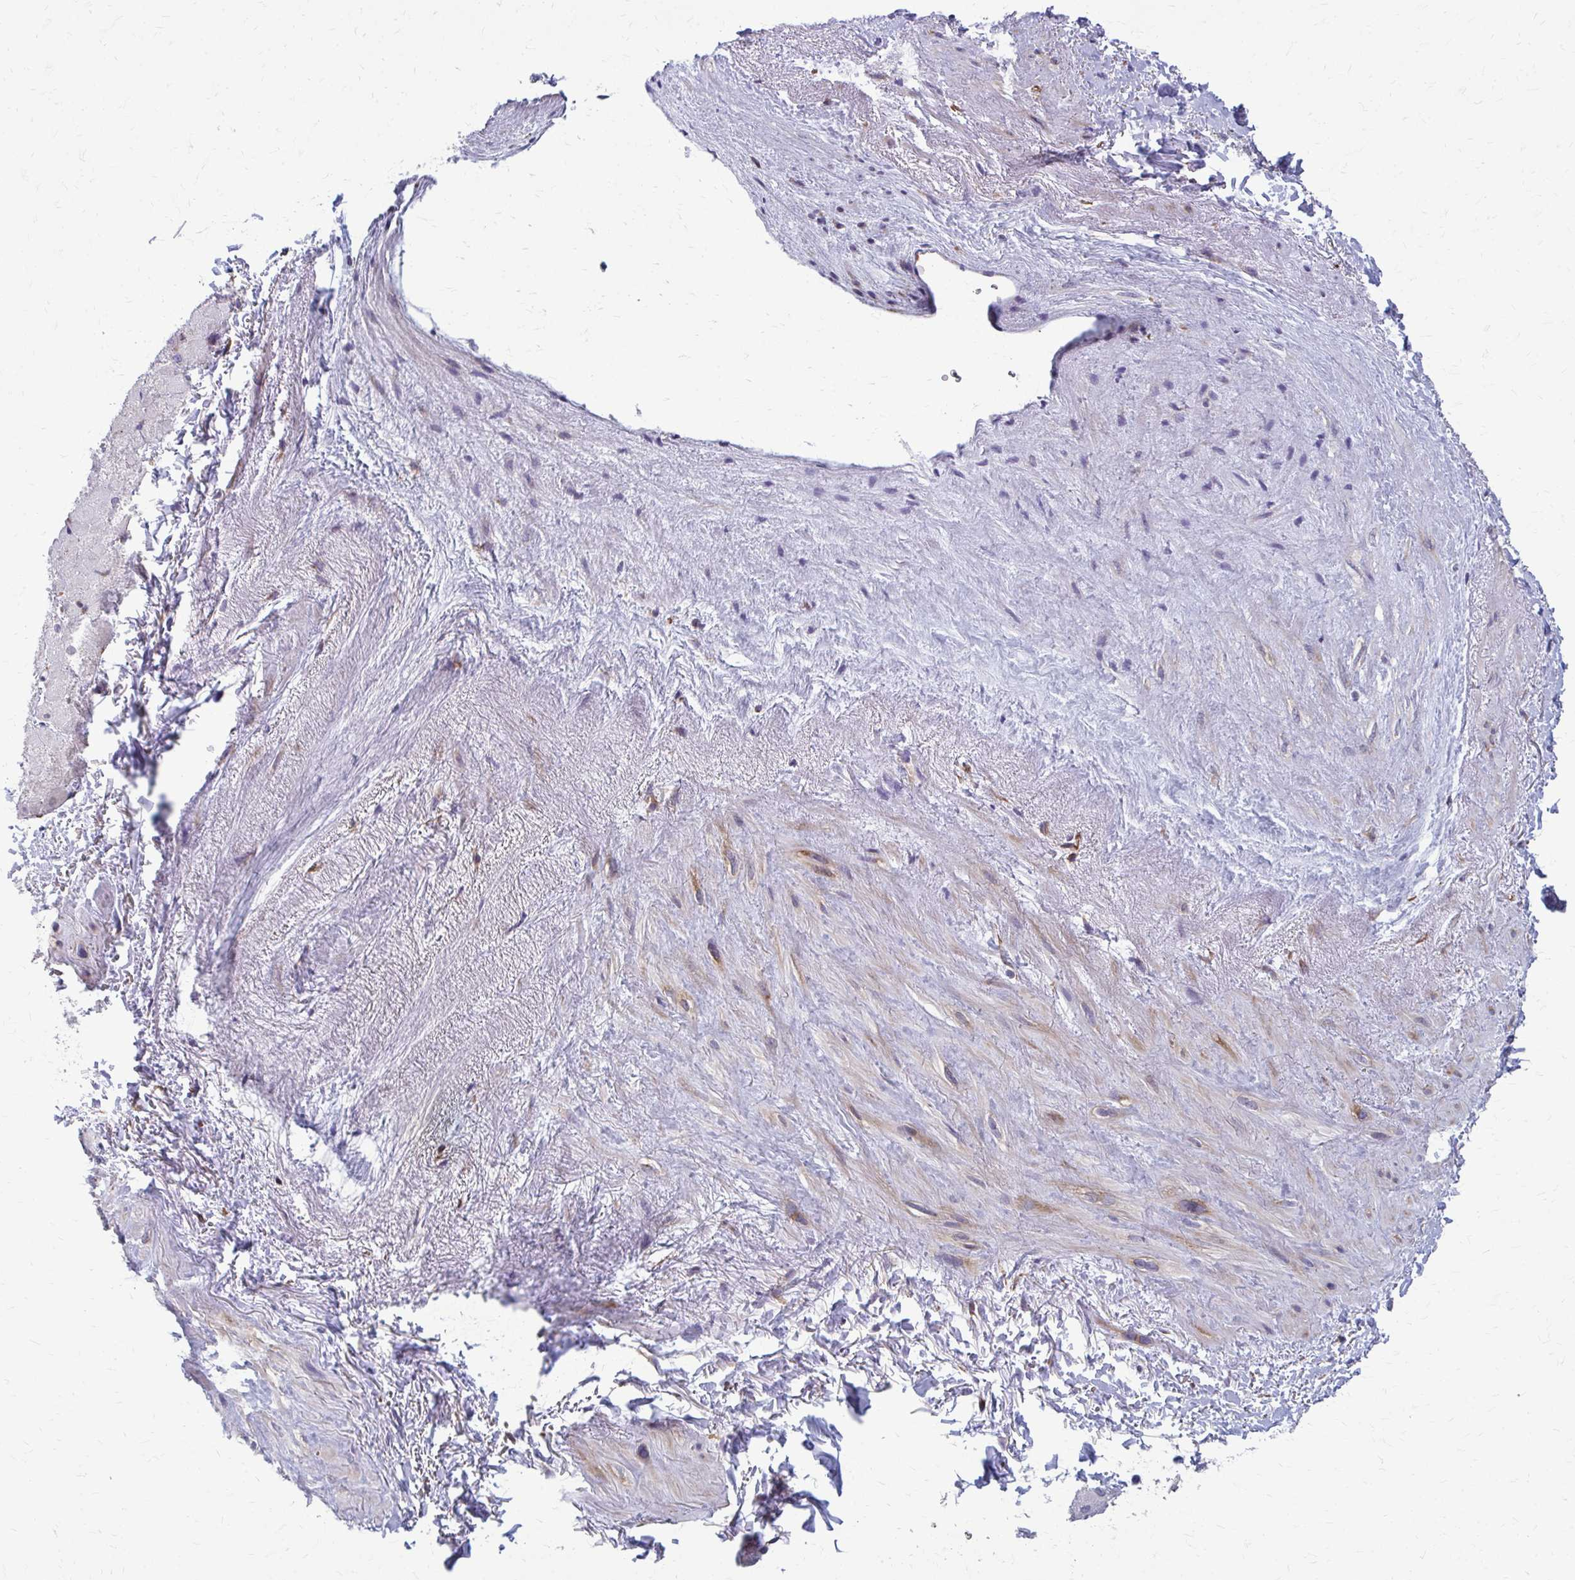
{"staining": {"intensity": "weak", "quantity": "<25%", "location": "cytoplasmic/membranous"}, "tissue": "heart muscle", "cell_type": "Cardiomyocytes", "image_type": "normal", "snomed": [{"axis": "morphology", "description": "Normal tissue, NOS"}, {"axis": "topography", "description": "Heart"}], "caption": "The IHC micrograph has no significant expression in cardiomyocytes of heart muscle. (DAB IHC with hematoxylin counter stain).", "gene": "DEPP1", "patient": {"sex": "male", "age": 62}}